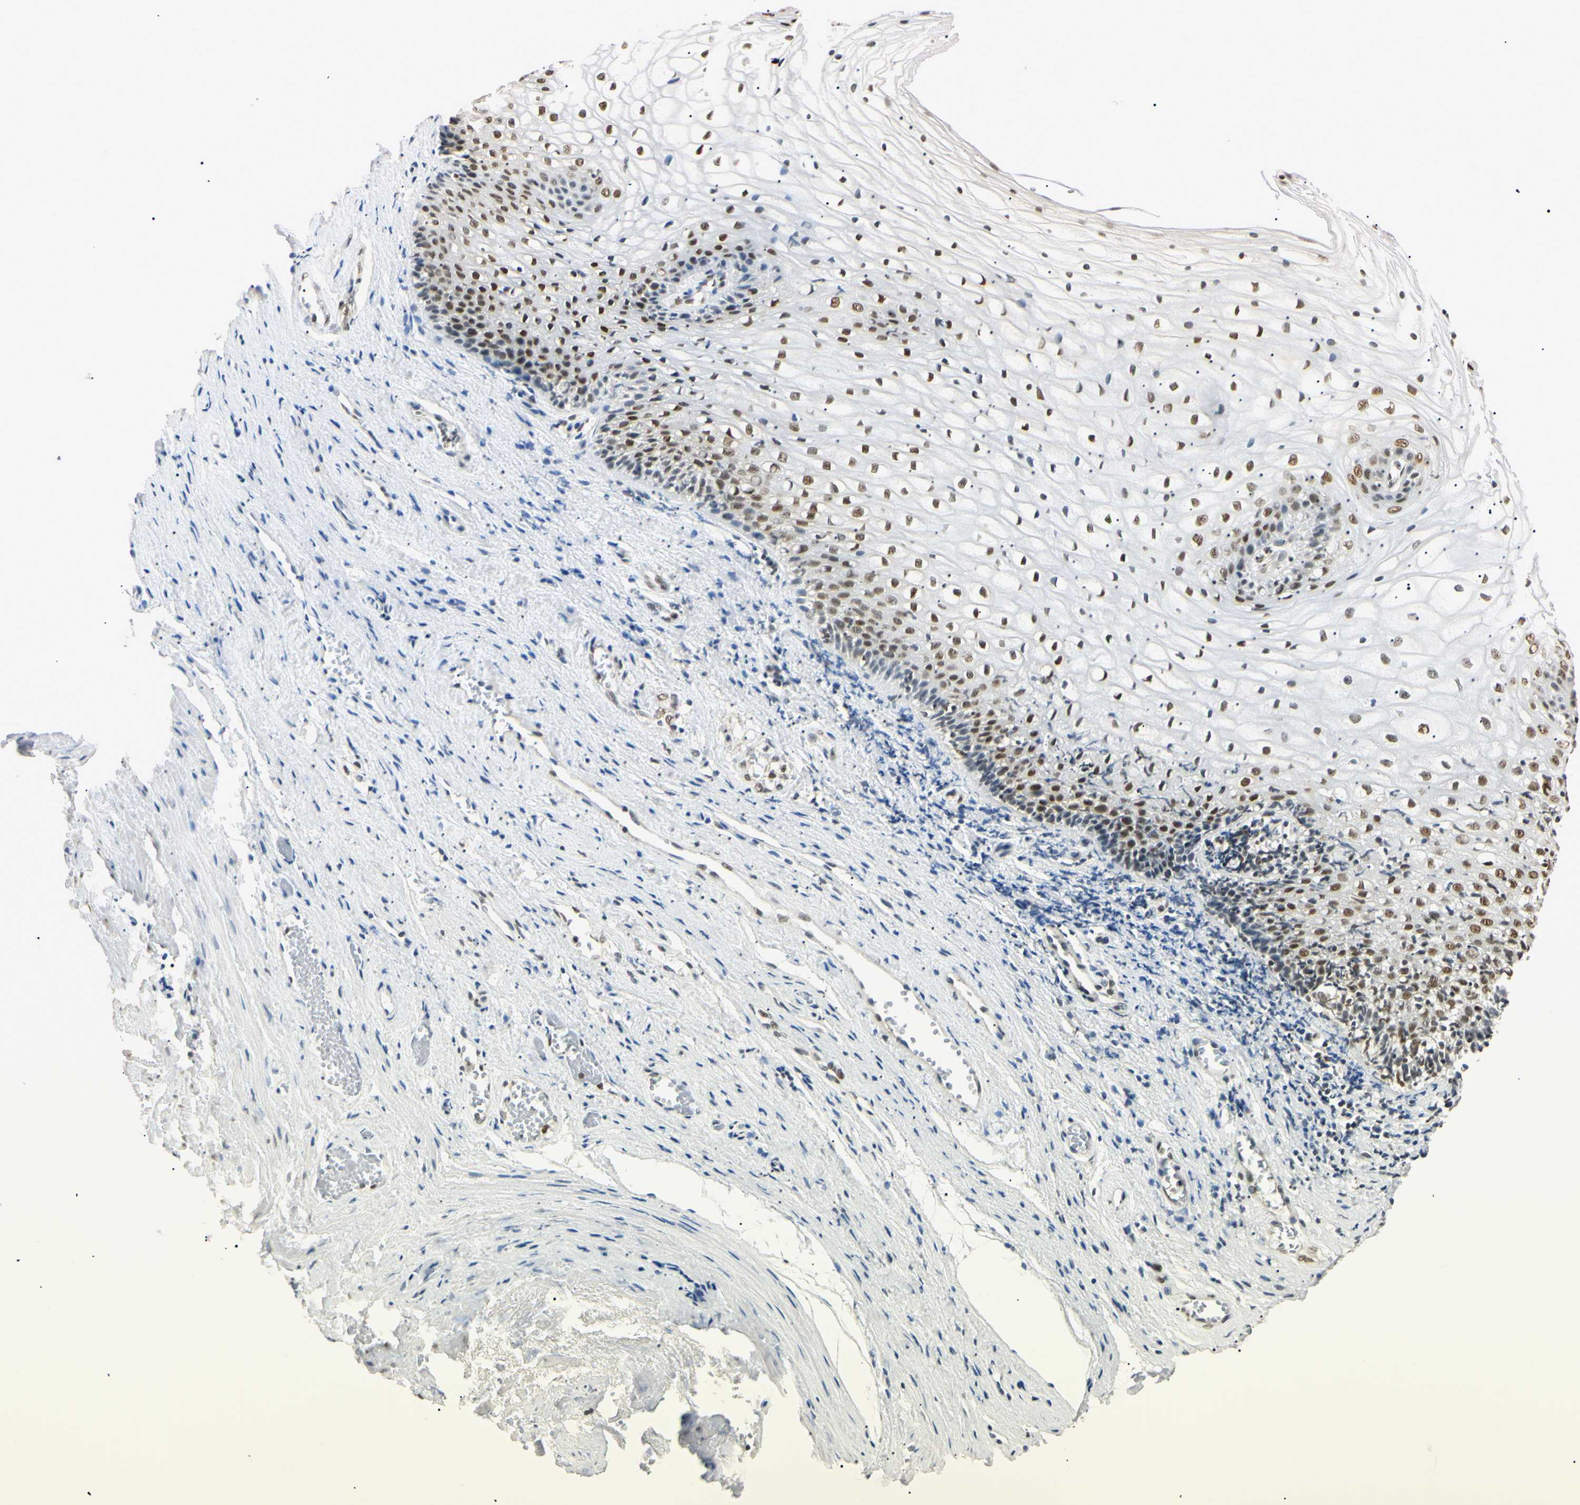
{"staining": {"intensity": "moderate", "quantity": ">75%", "location": "nuclear"}, "tissue": "vagina", "cell_type": "Squamous epithelial cells", "image_type": "normal", "snomed": [{"axis": "morphology", "description": "Normal tissue, NOS"}, {"axis": "topography", "description": "Vagina"}], "caption": "Squamous epithelial cells reveal medium levels of moderate nuclear expression in about >75% of cells in benign vagina. The staining was performed using DAB to visualize the protein expression in brown, while the nuclei were stained in blue with hematoxylin (Magnification: 20x).", "gene": "SMARCA5", "patient": {"sex": "female", "age": 34}}